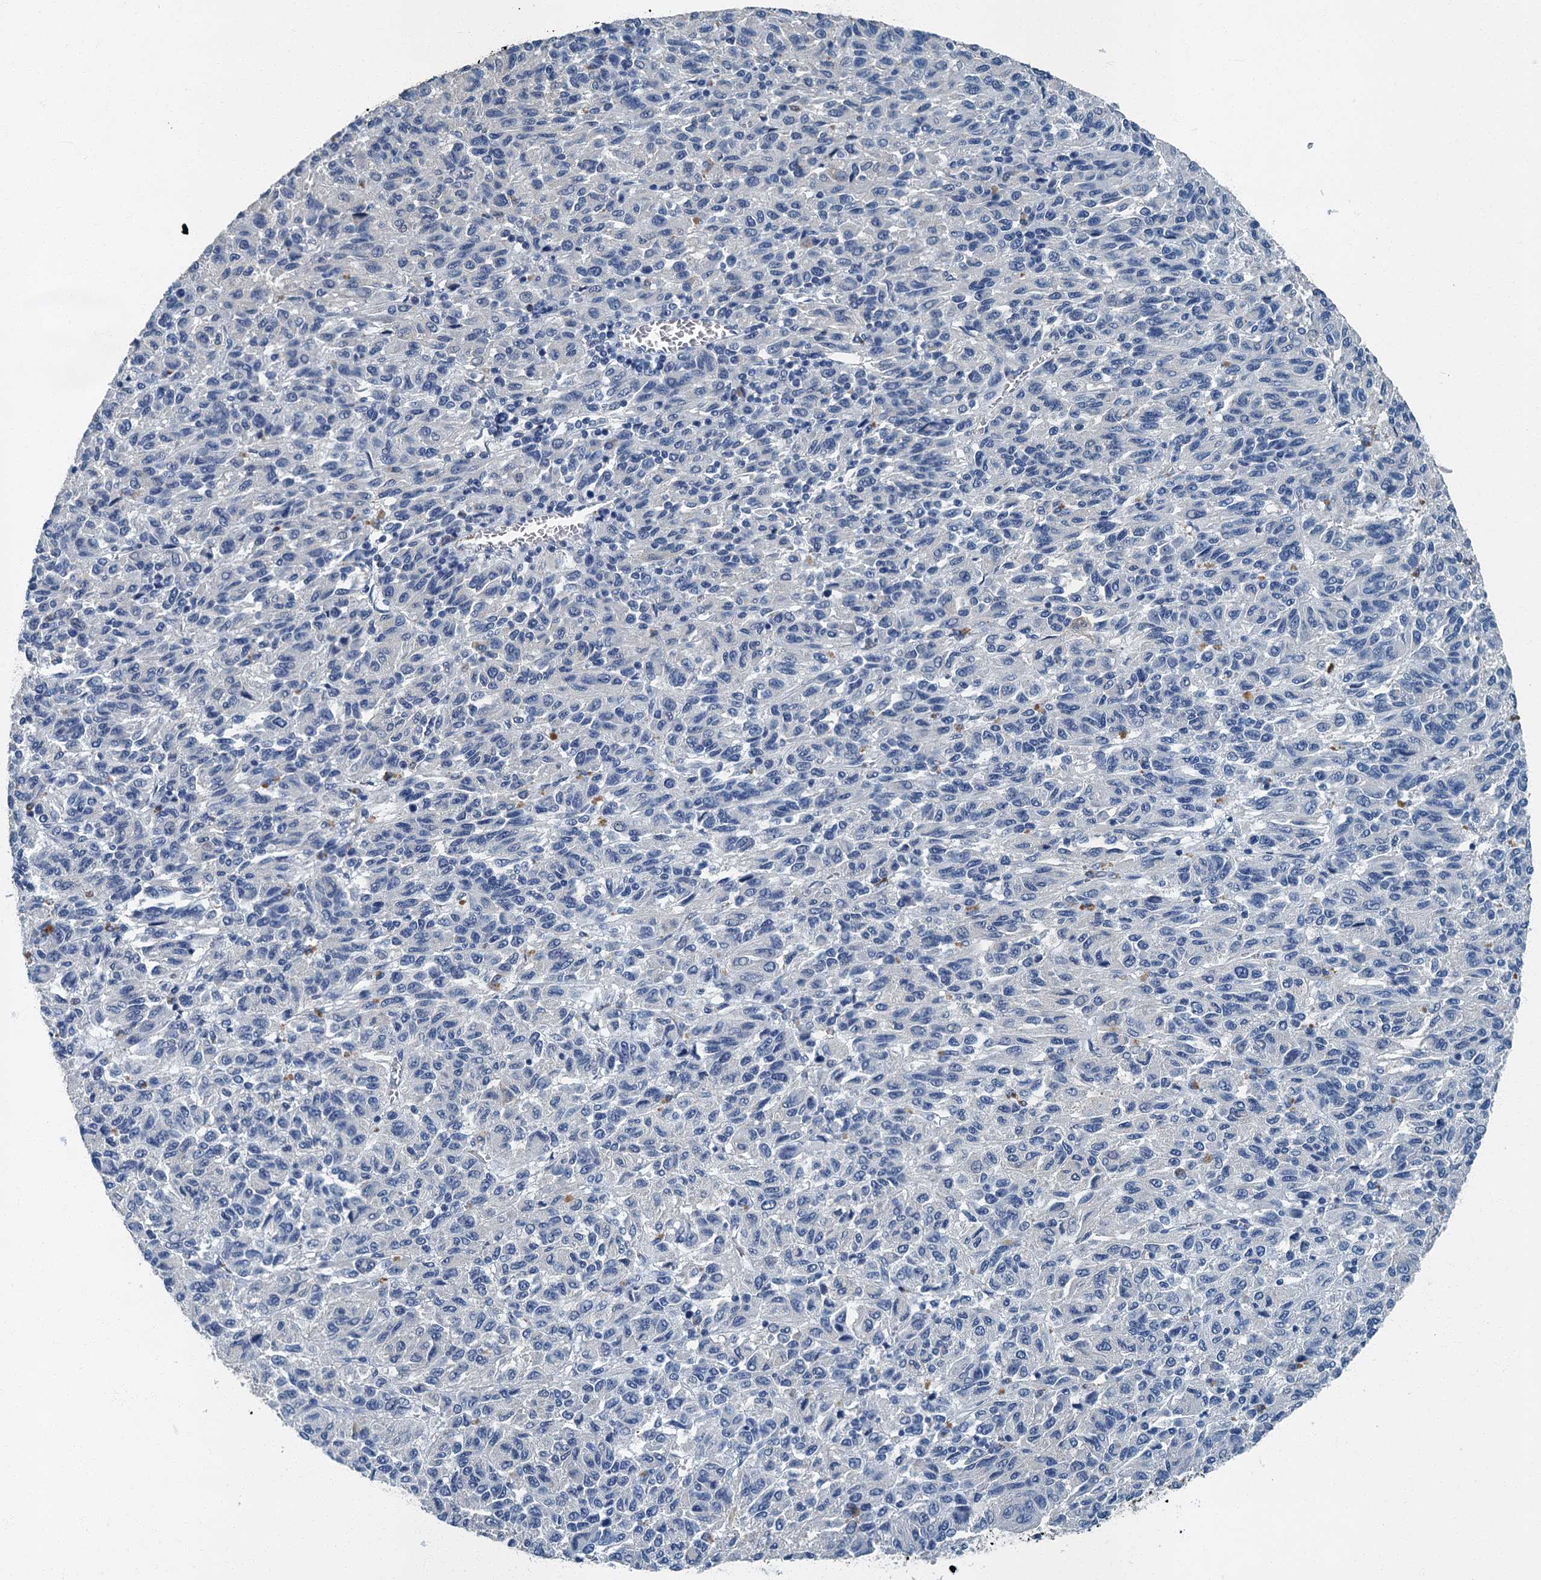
{"staining": {"intensity": "negative", "quantity": "none", "location": "none"}, "tissue": "melanoma", "cell_type": "Tumor cells", "image_type": "cancer", "snomed": [{"axis": "morphology", "description": "Malignant melanoma, Metastatic site"}, {"axis": "topography", "description": "Lung"}], "caption": "Immunohistochemistry of malignant melanoma (metastatic site) demonstrates no staining in tumor cells. (DAB (3,3'-diaminobenzidine) immunohistochemistry (IHC), high magnification).", "gene": "GADL1", "patient": {"sex": "male", "age": 64}}